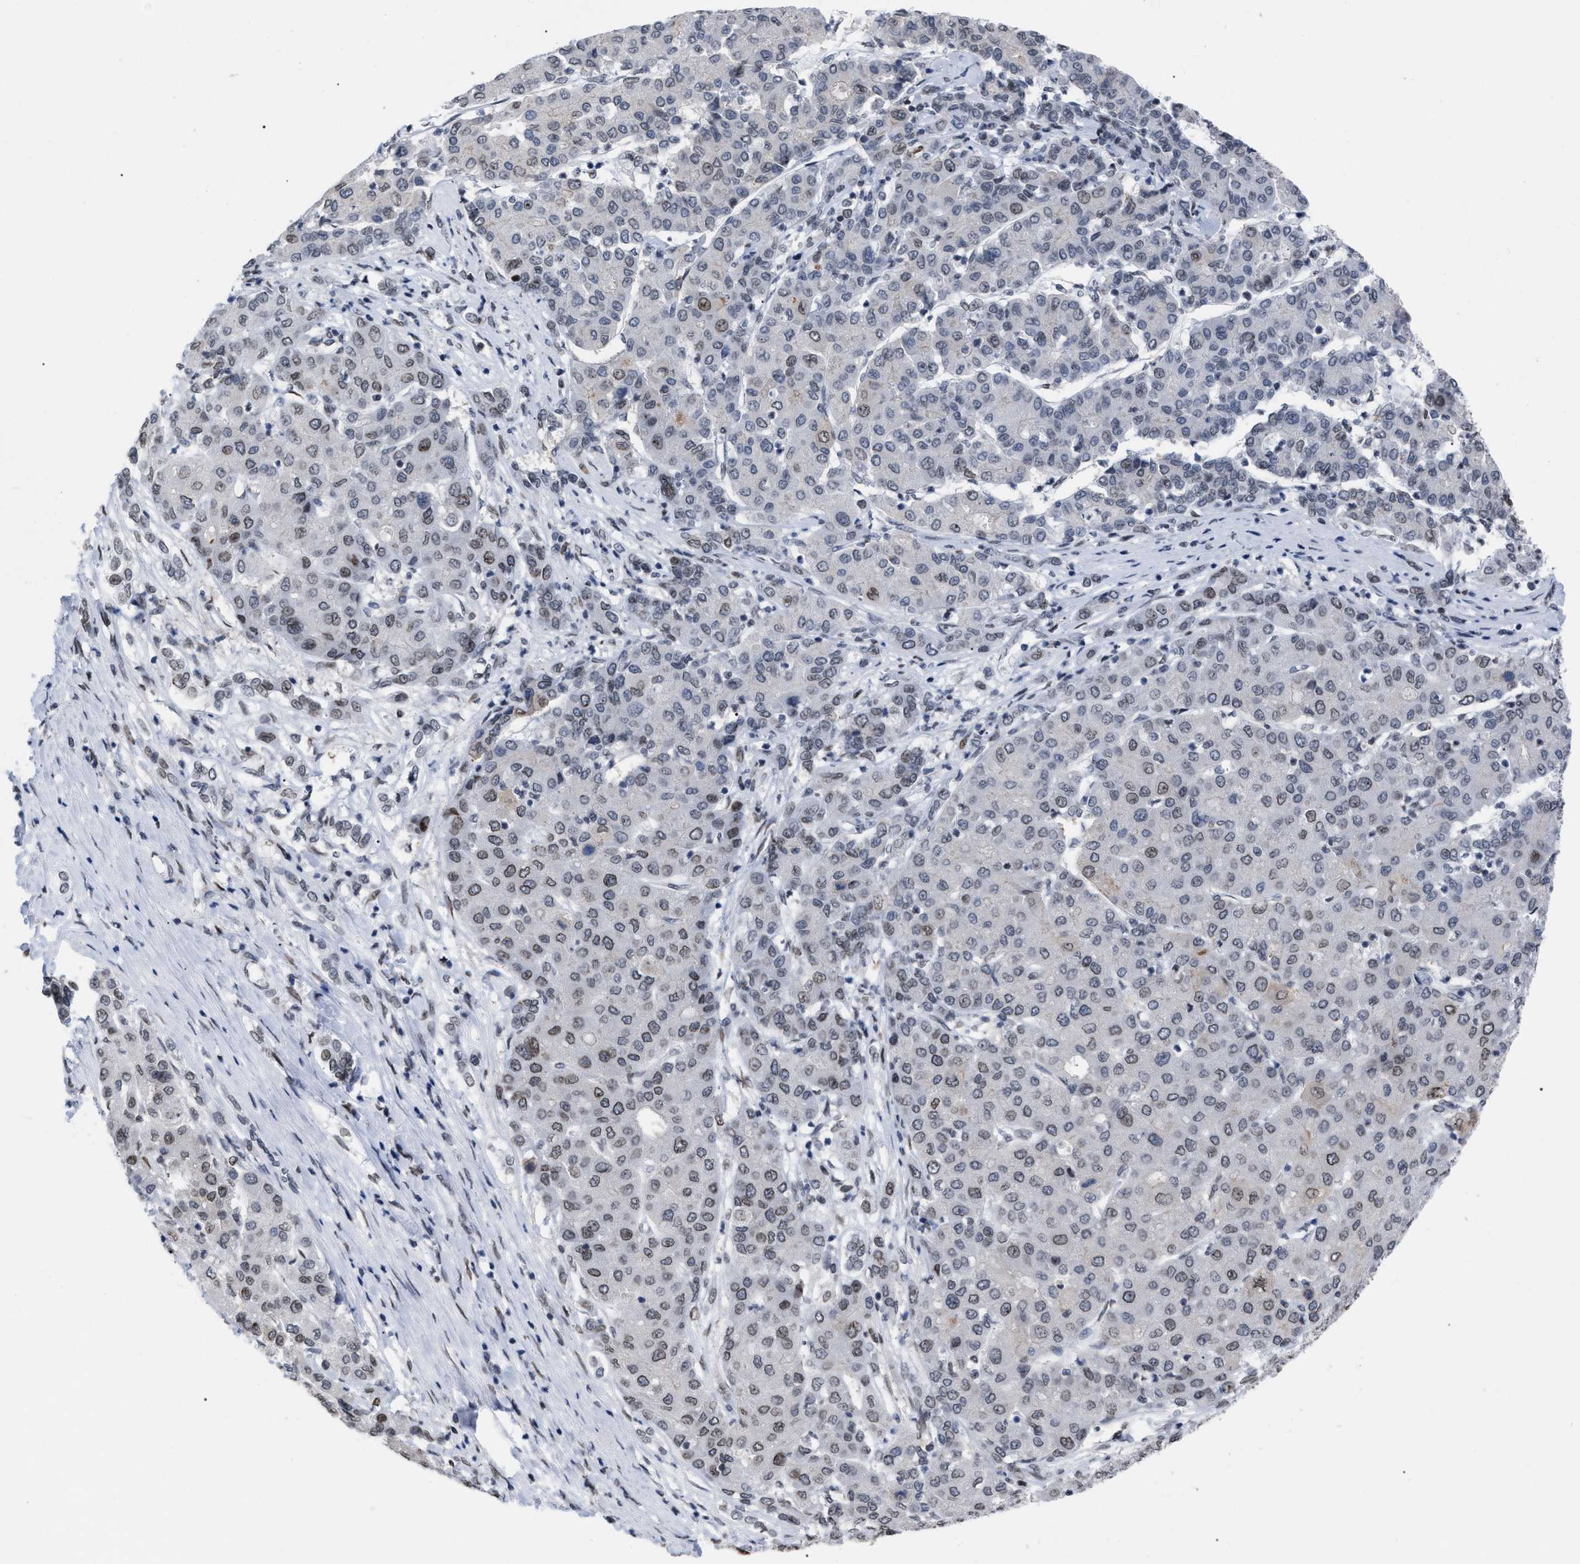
{"staining": {"intensity": "weak", "quantity": "<25%", "location": "nuclear"}, "tissue": "liver cancer", "cell_type": "Tumor cells", "image_type": "cancer", "snomed": [{"axis": "morphology", "description": "Carcinoma, Hepatocellular, NOS"}, {"axis": "topography", "description": "Liver"}], "caption": "This micrograph is of liver hepatocellular carcinoma stained with immunohistochemistry (IHC) to label a protein in brown with the nuclei are counter-stained blue. There is no expression in tumor cells. (DAB IHC, high magnification).", "gene": "TPR", "patient": {"sex": "male", "age": 65}}